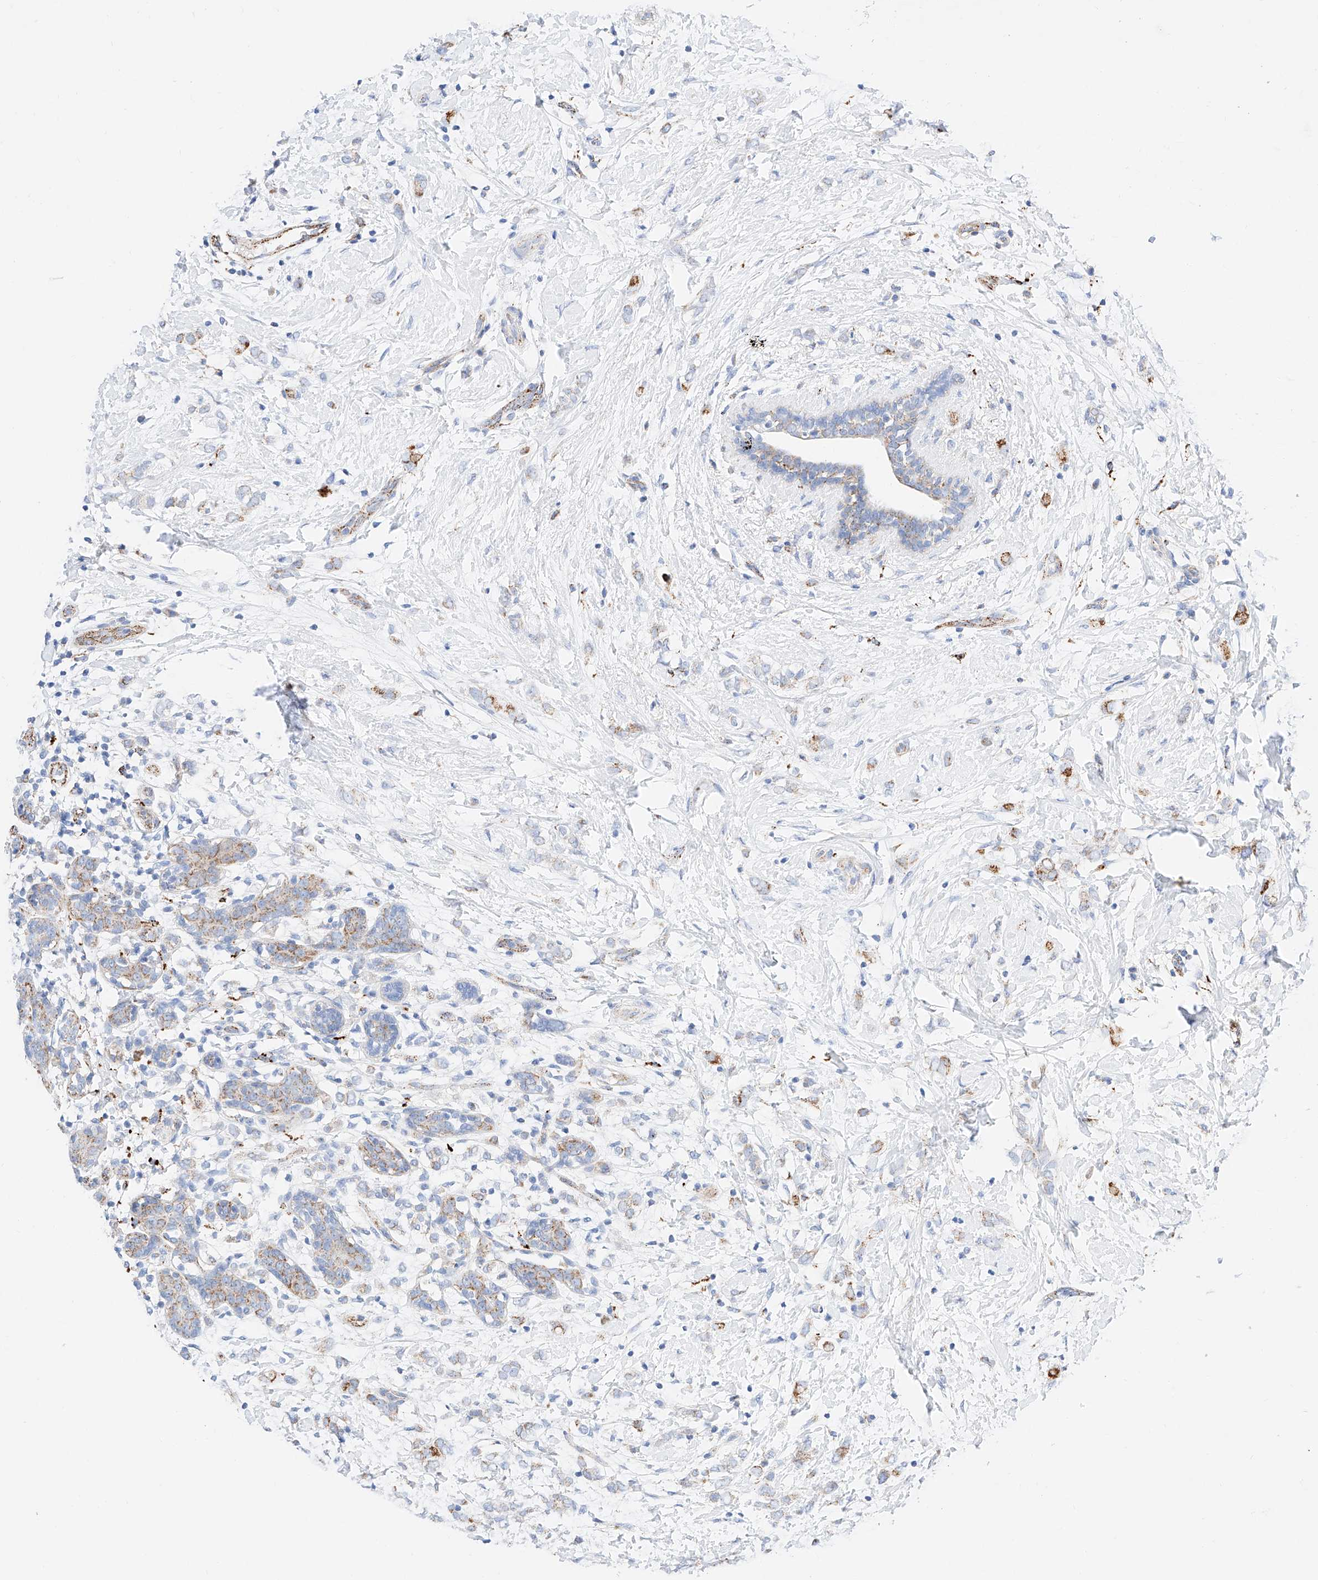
{"staining": {"intensity": "moderate", "quantity": "25%-75%", "location": "cytoplasmic/membranous"}, "tissue": "breast cancer", "cell_type": "Tumor cells", "image_type": "cancer", "snomed": [{"axis": "morphology", "description": "Normal tissue, NOS"}, {"axis": "morphology", "description": "Lobular carcinoma"}, {"axis": "topography", "description": "Breast"}], "caption": "This is an image of immunohistochemistry (IHC) staining of lobular carcinoma (breast), which shows moderate expression in the cytoplasmic/membranous of tumor cells.", "gene": "C6orf62", "patient": {"sex": "female", "age": 47}}